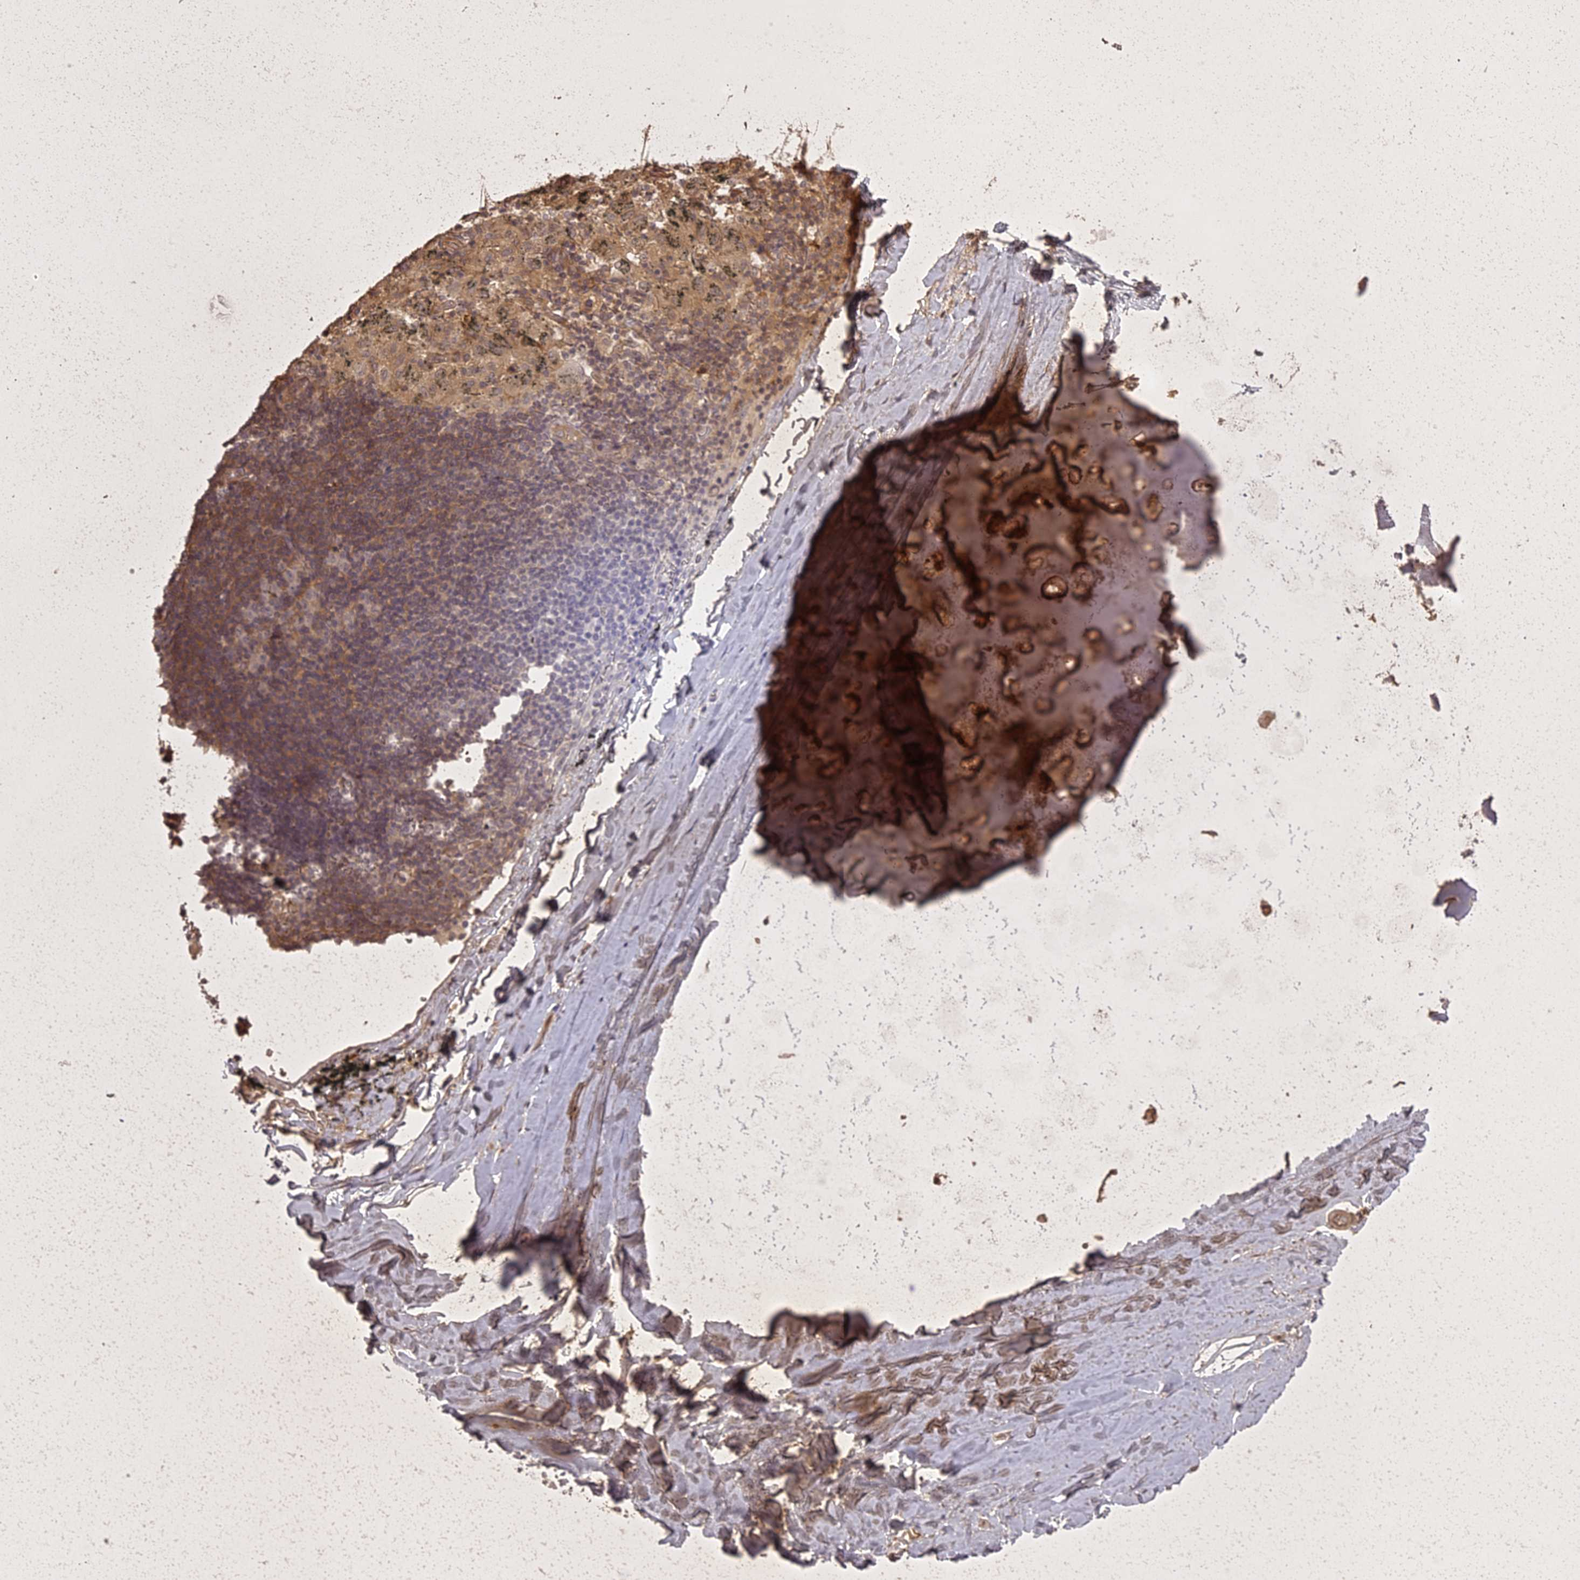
{"staining": {"intensity": "moderate", "quantity": ">75%", "location": "cytoplasmic/membranous"}, "tissue": "adipose tissue", "cell_type": "Adipocytes", "image_type": "normal", "snomed": [{"axis": "morphology", "description": "Normal tissue, NOS"}, {"axis": "topography", "description": "Lymph node"}, {"axis": "topography", "description": "Bronchus"}], "caption": "Brown immunohistochemical staining in benign adipose tissue exhibits moderate cytoplasmic/membranous expression in approximately >75% of adipocytes.", "gene": "LIN37", "patient": {"sex": "male", "age": 63}}